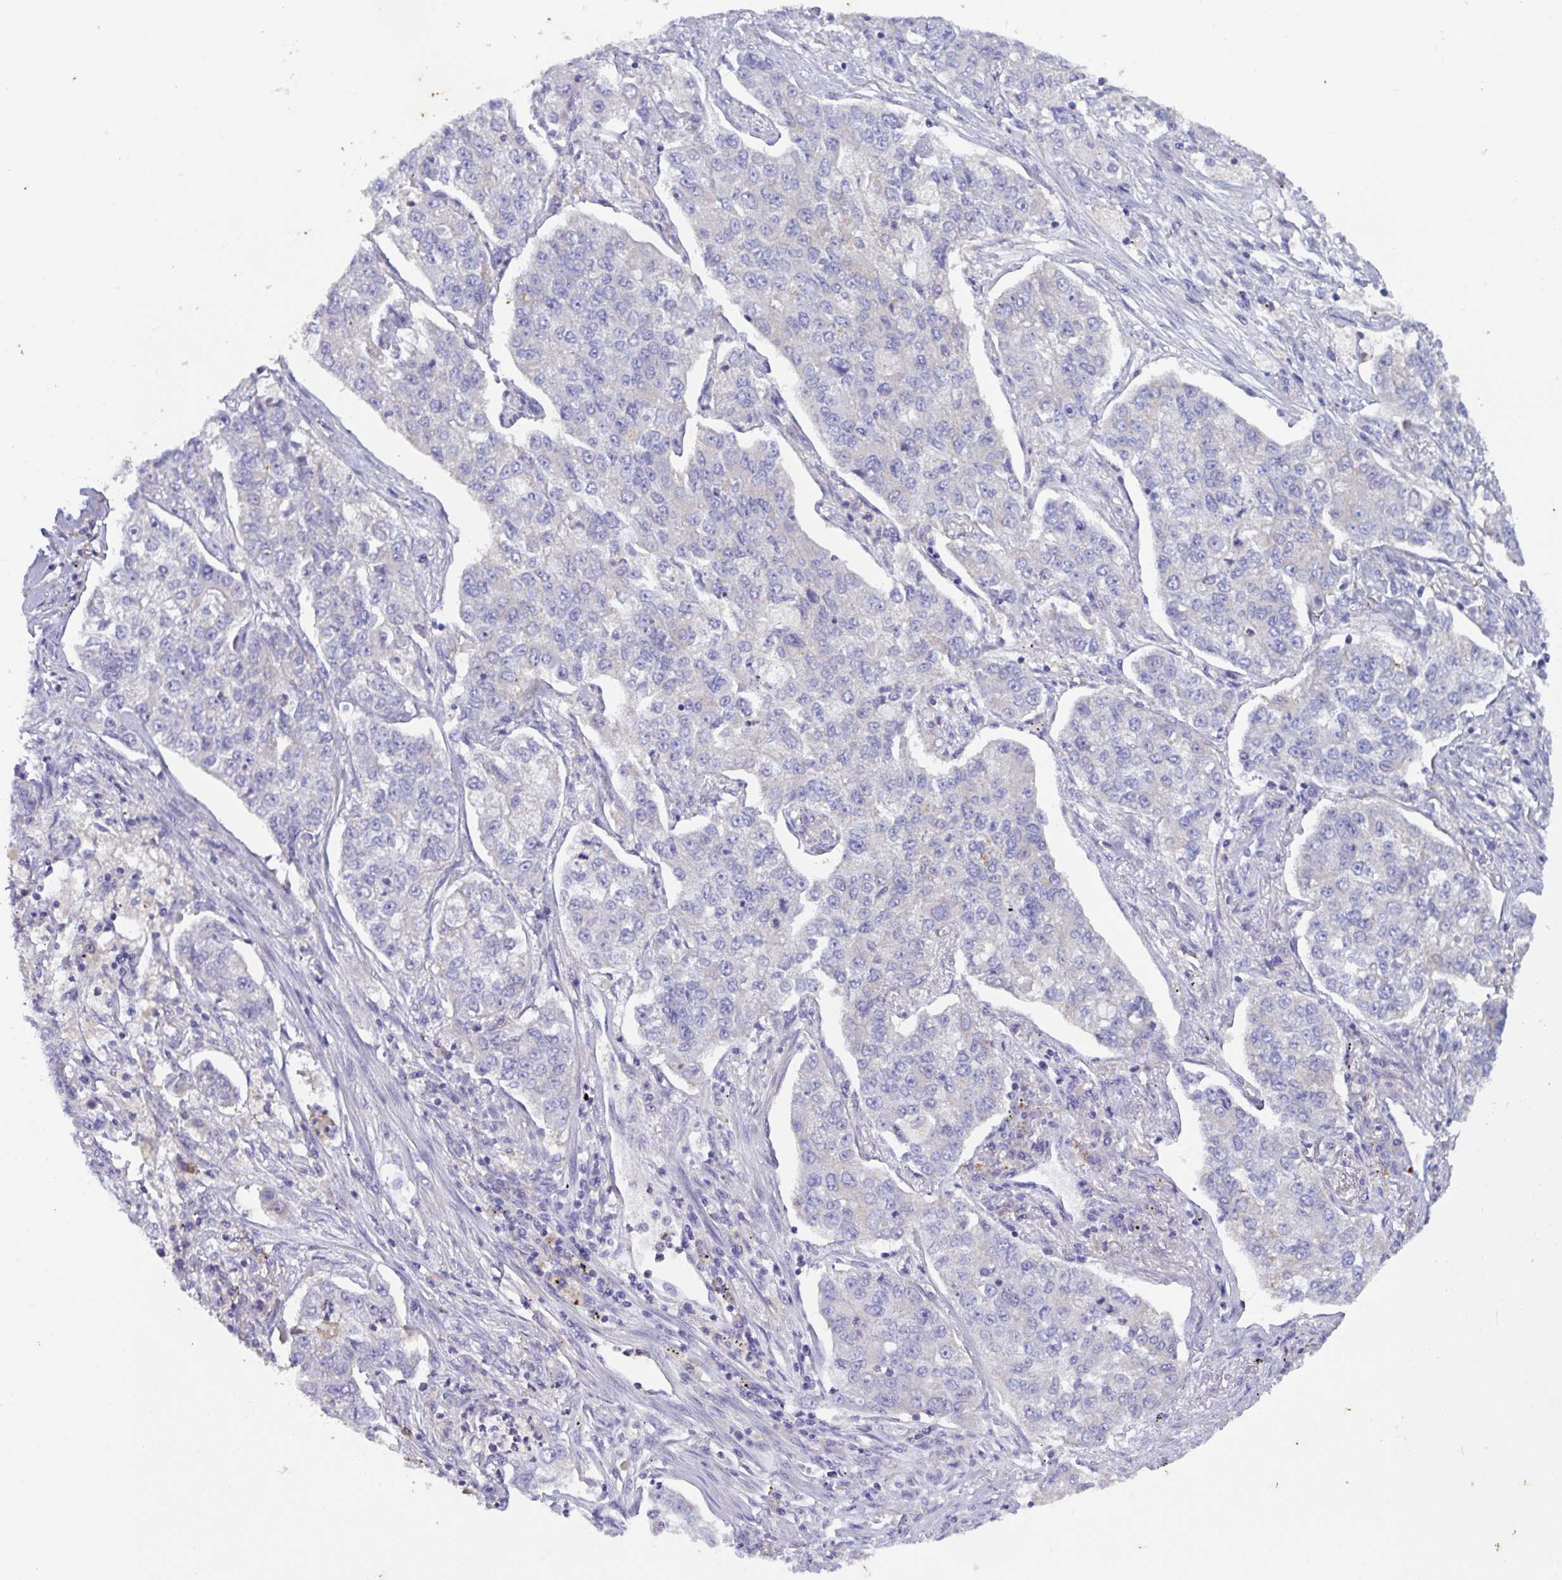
{"staining": {"intensity": "negative", "quantity": "none", "location": "none"}, "tissue": "lung cancer", "cell_type": "Tumor cells", "image_type": "cancer", "snomed": [{"axis": "morphology", "description": "Adenocarcinoma, NOS"}, {"axis": "topography", "description": "Lung"}], "caption": "IHC photomicrograph of neoplastic tissue: lung adenocarcinoma stained with DAB (3,3'-diaminobenzidine) exhibits no significant protein expression in tumor cells.", "gene": "SLC66A1", "patient": {"sex": "male", "age": 49}}